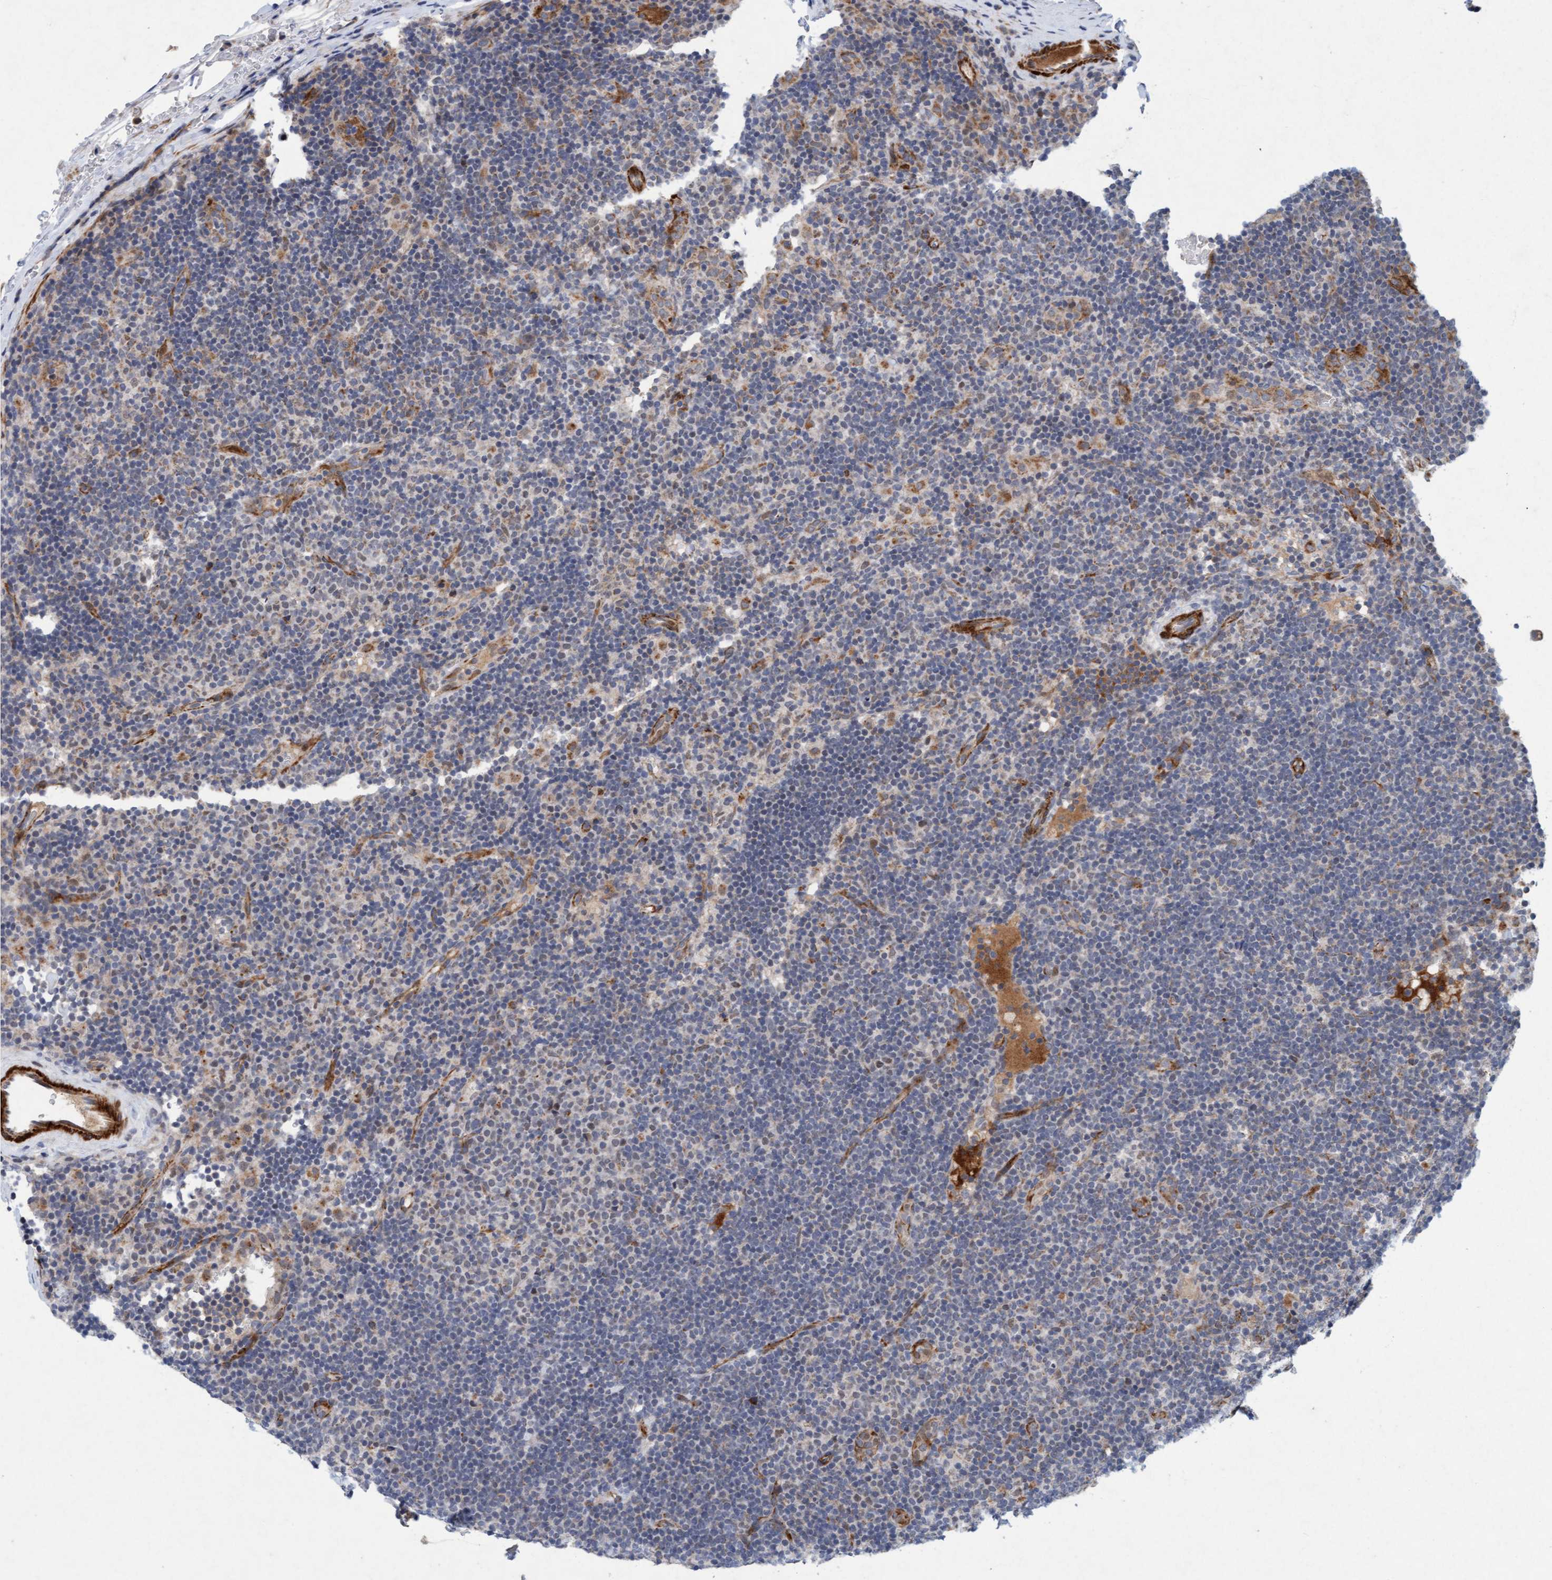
{"staining": {"intensity": "strong", "quantity": ">75%", "location": "cytoplasmic/membranous"}, "tissue": "lymphoma", "cell_type": "Tumor cells", "image_type": "cancer", "snomed": [{"axis": "morphology", "description": "Hodgkin's disease, NOS"}, {"axis": "topography", "description": "Lymph node"}], "caption": "This image displays Hodgkin's disease stained with immunohistochemistry (IHC) to label a protein in brown. The cytoplasmic/membranous of tumor cells show strong positivity for the protein. Nuclei are counter-stained blue.", "gene": "TMEM70", "patient": {"sex": "female", "age": 57}}